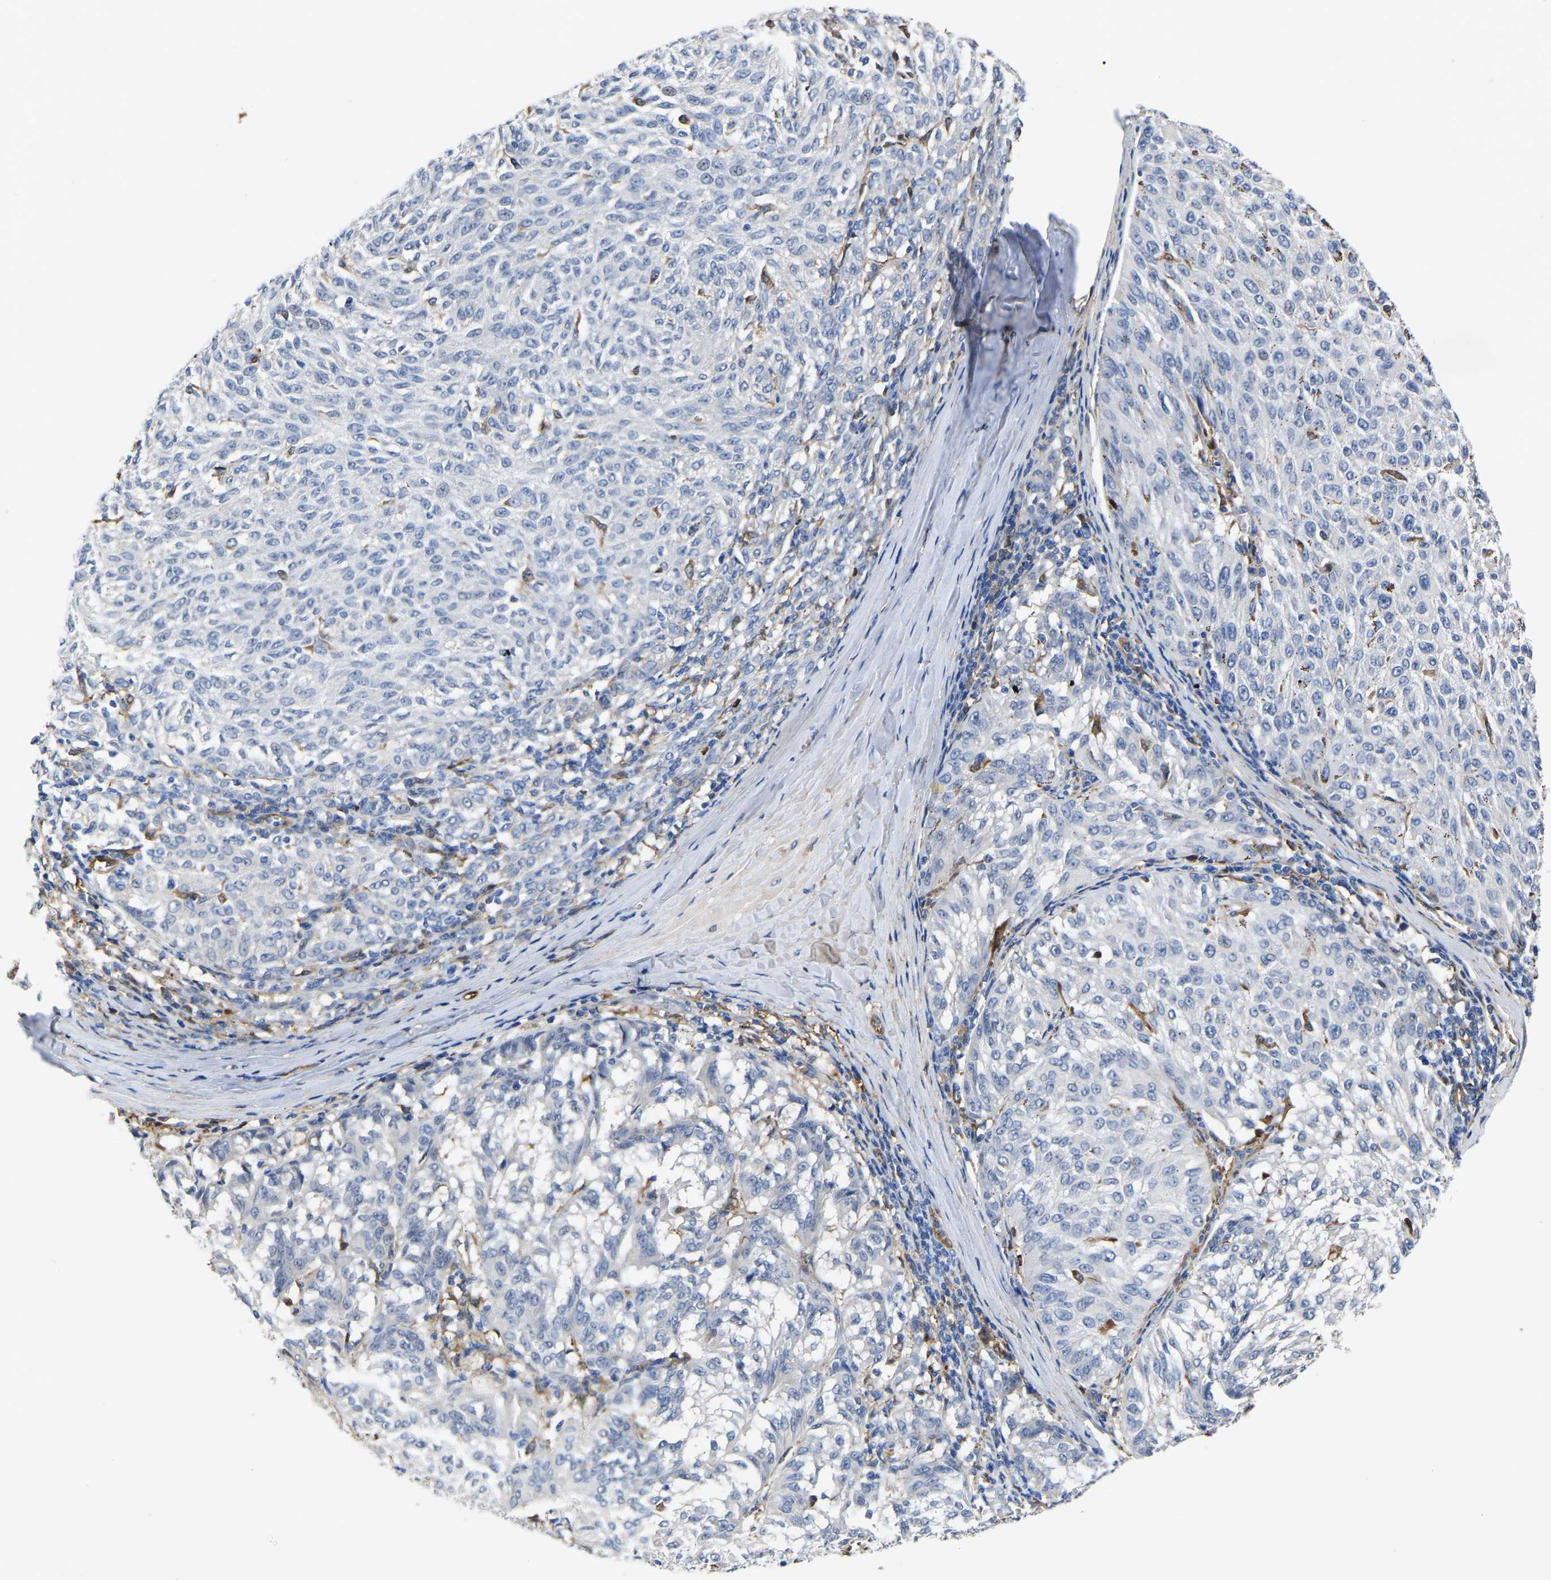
{"staining": {"intensity": "negative", "quantity": "none", "location": "none"}, "tissue": "melanoma", "cell_type": "Tumor cells", "image_type": "cancer", "snomed": [{"axis": "morphology", "description": "Malignant melanoma, NOS"}, {"axis": "topography", "description": "Skin"}], "caption": "A photomicrograph of human melanoma is negative for staining in tumor cells.", "gene": "ATG2B", "patient": {"sex": "female", "age": 72}}